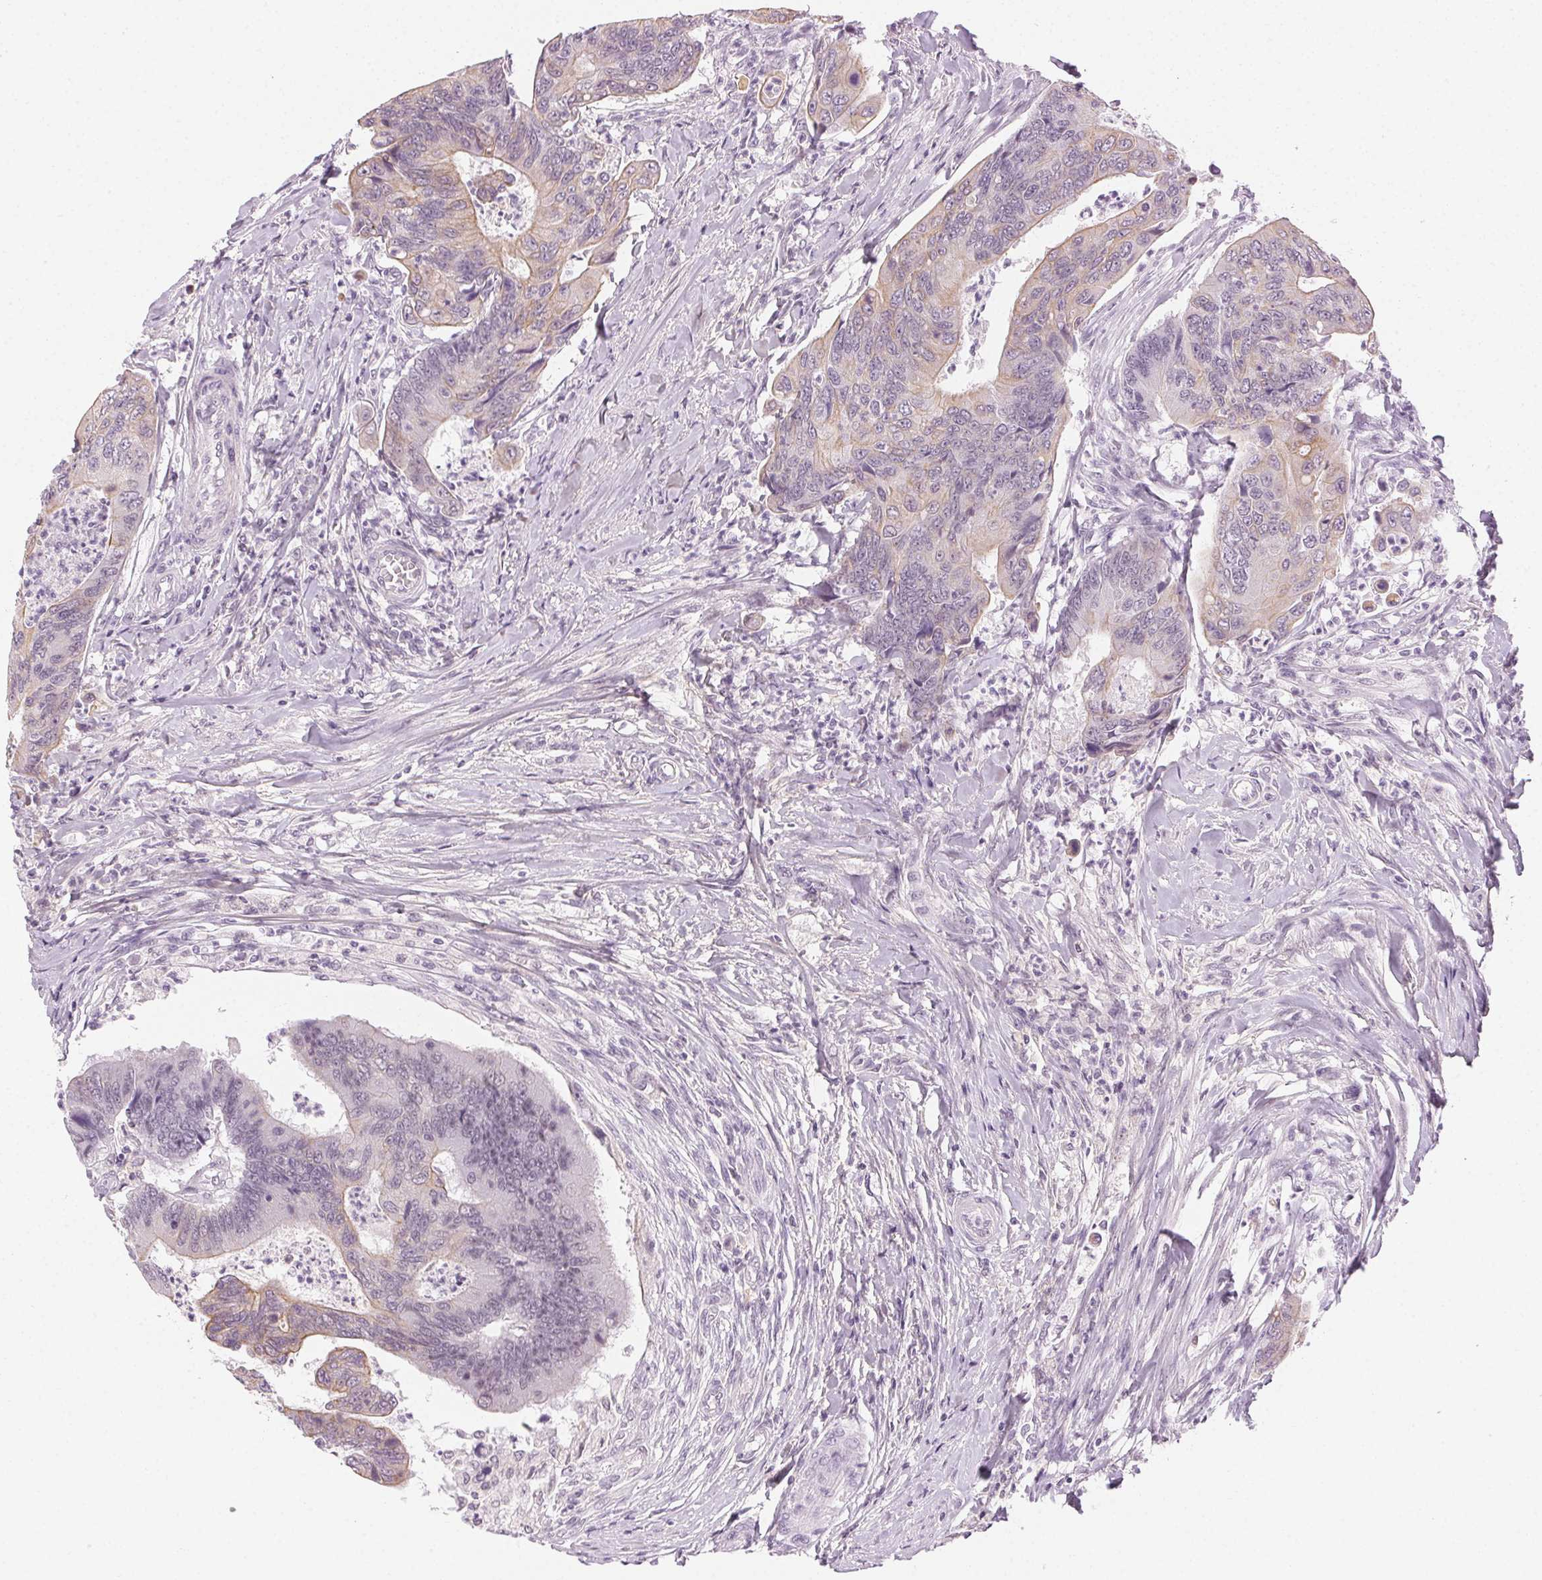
{"staining": {"intensity": "weak", "quantity": "25%-75%", "location": "cytoplasmic/membranous"}, "tissue": "colorectal cancer", "cell_type": "Tumor cells", "image_type": "cancer", "snomed": [{"axis": "morphology", "description": "Adenocarcinoma, NOS"}, {"axis": "topography", "description": "Colon"}], "caption": "Colorectal cancer (adenocarcinoma) stained for a protein displays weak cytoplasmic/membranous positivity in tumor cells. (IHC, brightfield microscopy, high magnification).", "gene": "AIF1L", "patient": {"sex": "female", "age": 67}}